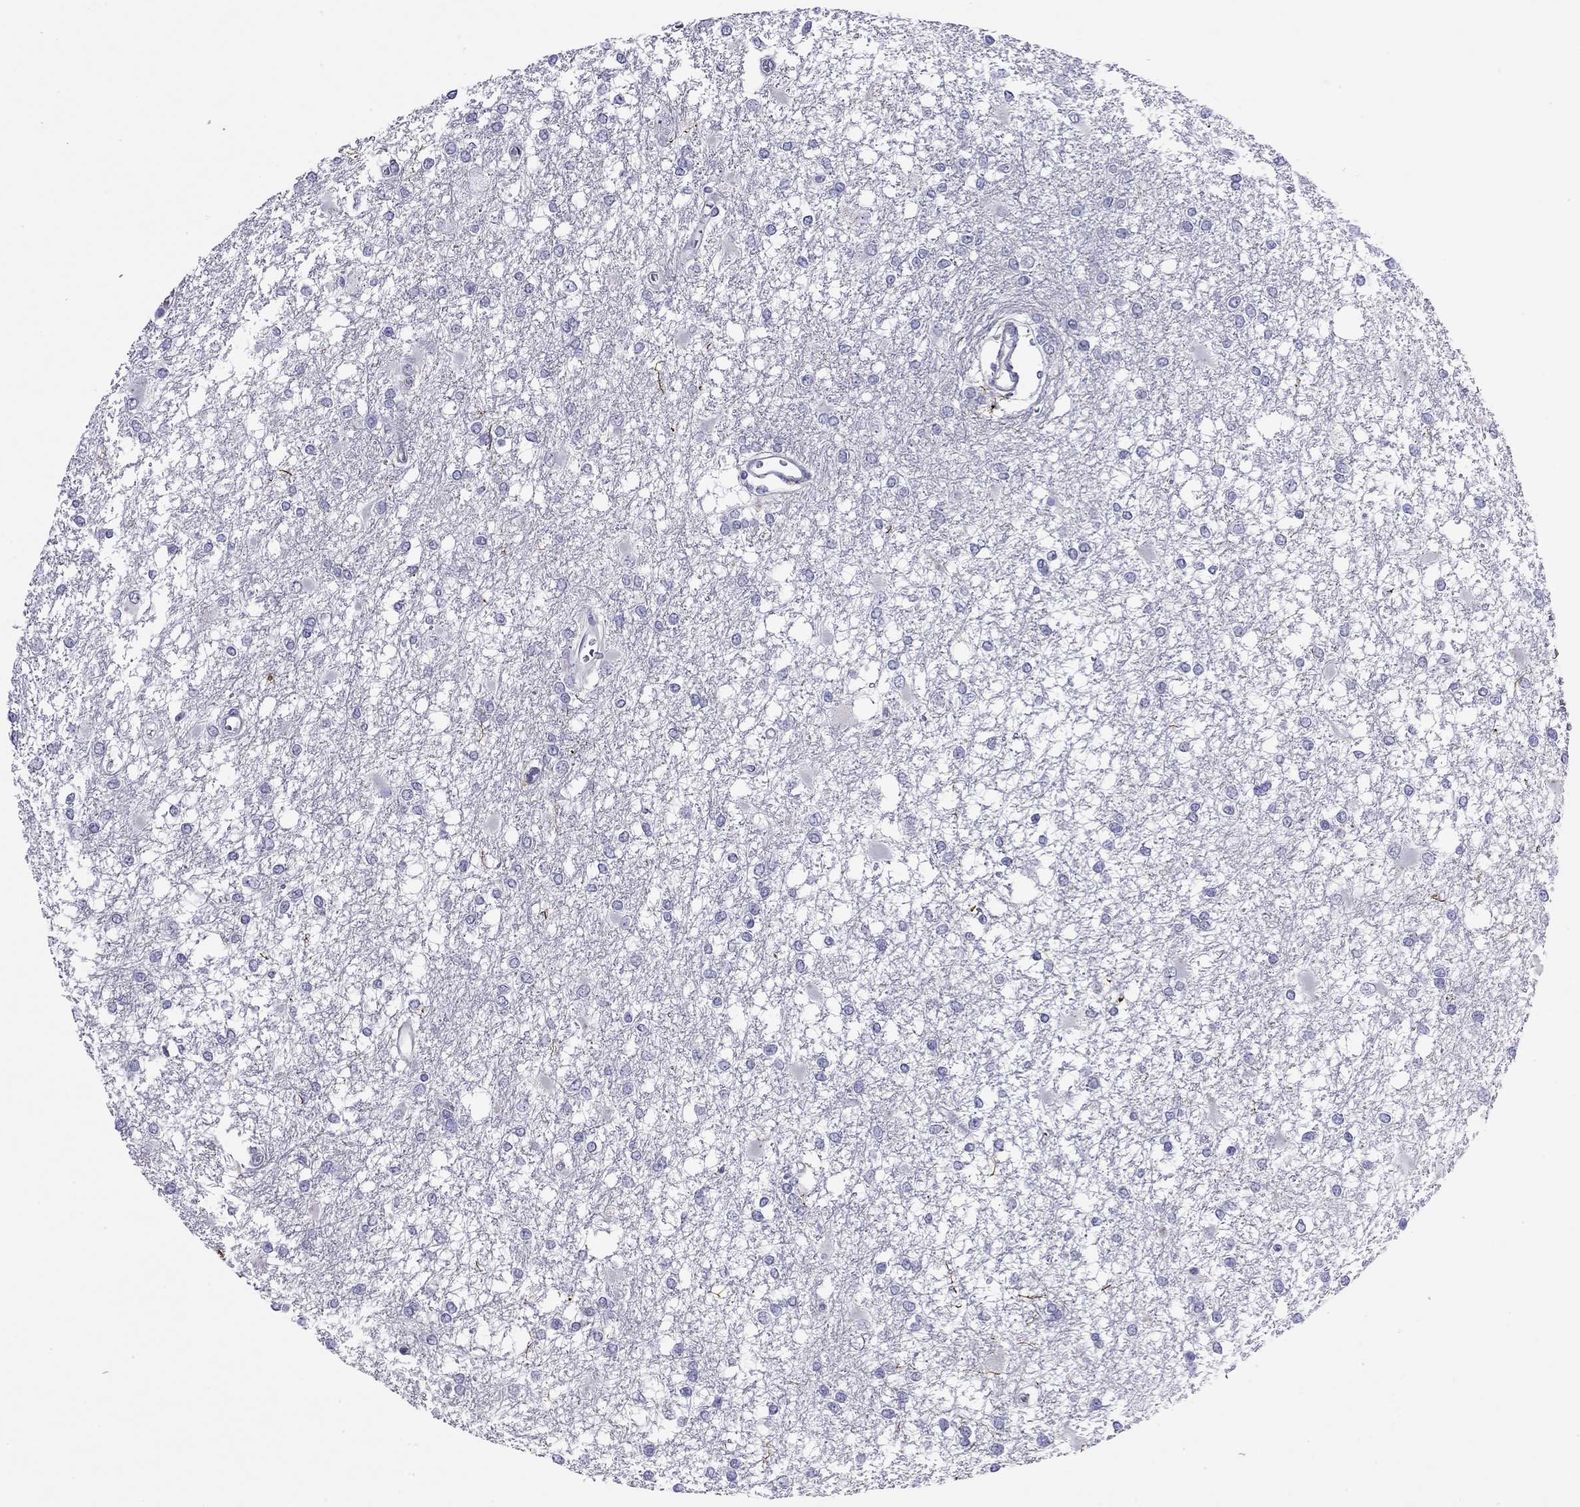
{"staining": {"intensity": "negative", "quantity": "none", "location": "none"}, "tissue": "glioma", "cell_type": "Tumor cells", "image_type": "cancer", "snomed": [{"axis": "morphology", "description": "Glioma, malignant, High grade"}, {"axis": "topography", "description": "Cerebral cortex"}], "caption": "High-grade glioma (malignant) was stained to show a protein in brown. There is no significant expression in tumor cells.", "gene": "ODF4", "patient": {"sex": "male", "age": 79}}